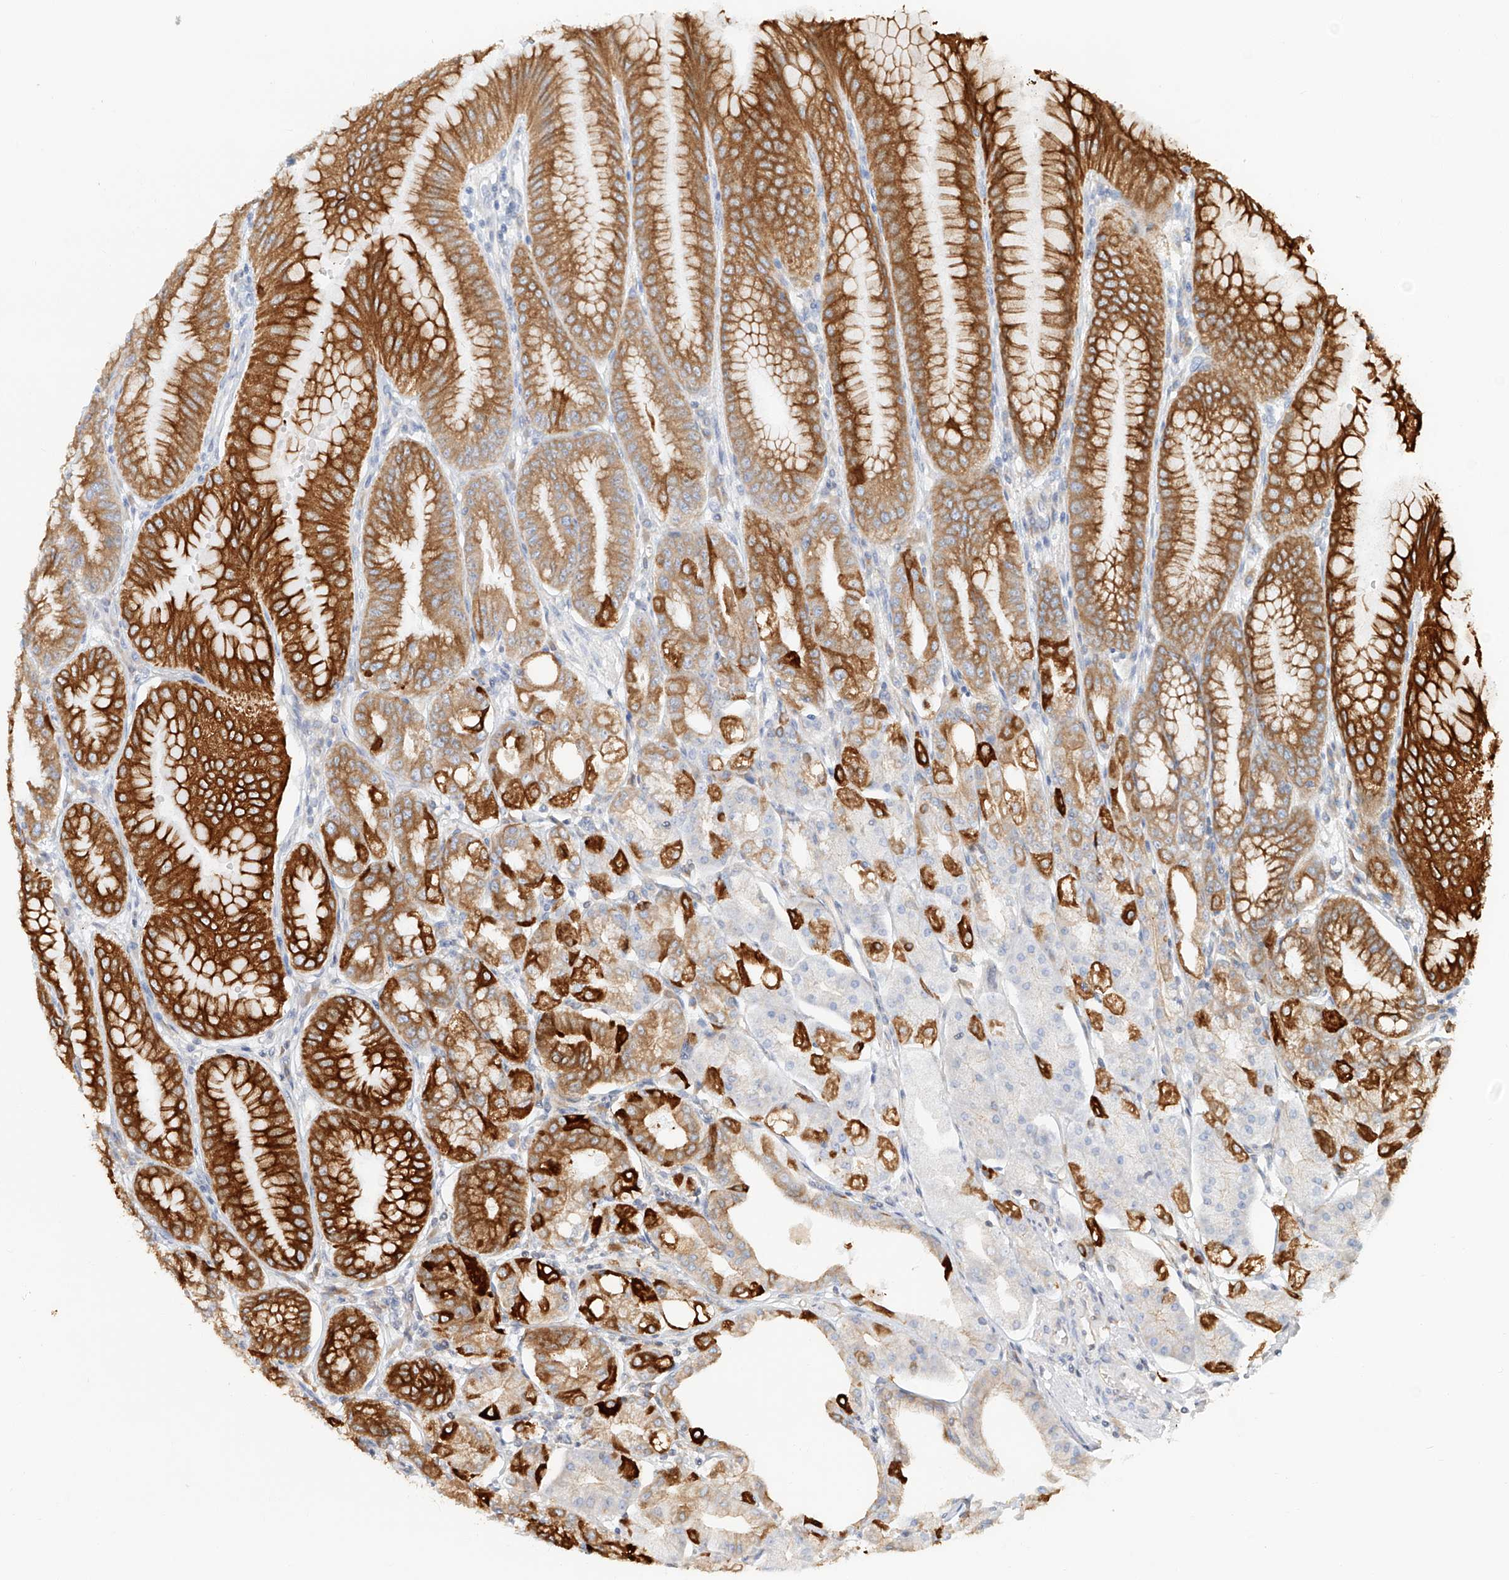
{"staining": {"intensity": "strong", "quantity": ">75%", "location": "cytoplasmic/membranous"}, "tissue": "stomach", "cell_type": "Glandular cells", "image_type": "normal", "snomed": [{"axis": "morphology", "description": "Normal tissue, NOS"}, {"axis": "topography", "description": "Stomach, lower"}], "caption": "Glandular cells reveal high levels of strong cytoplasmic/membranous positivity in about >75% of cells in normal human stomach.", "gene": "DHRS7", "patient": {"sex": "male", "age": 71}}